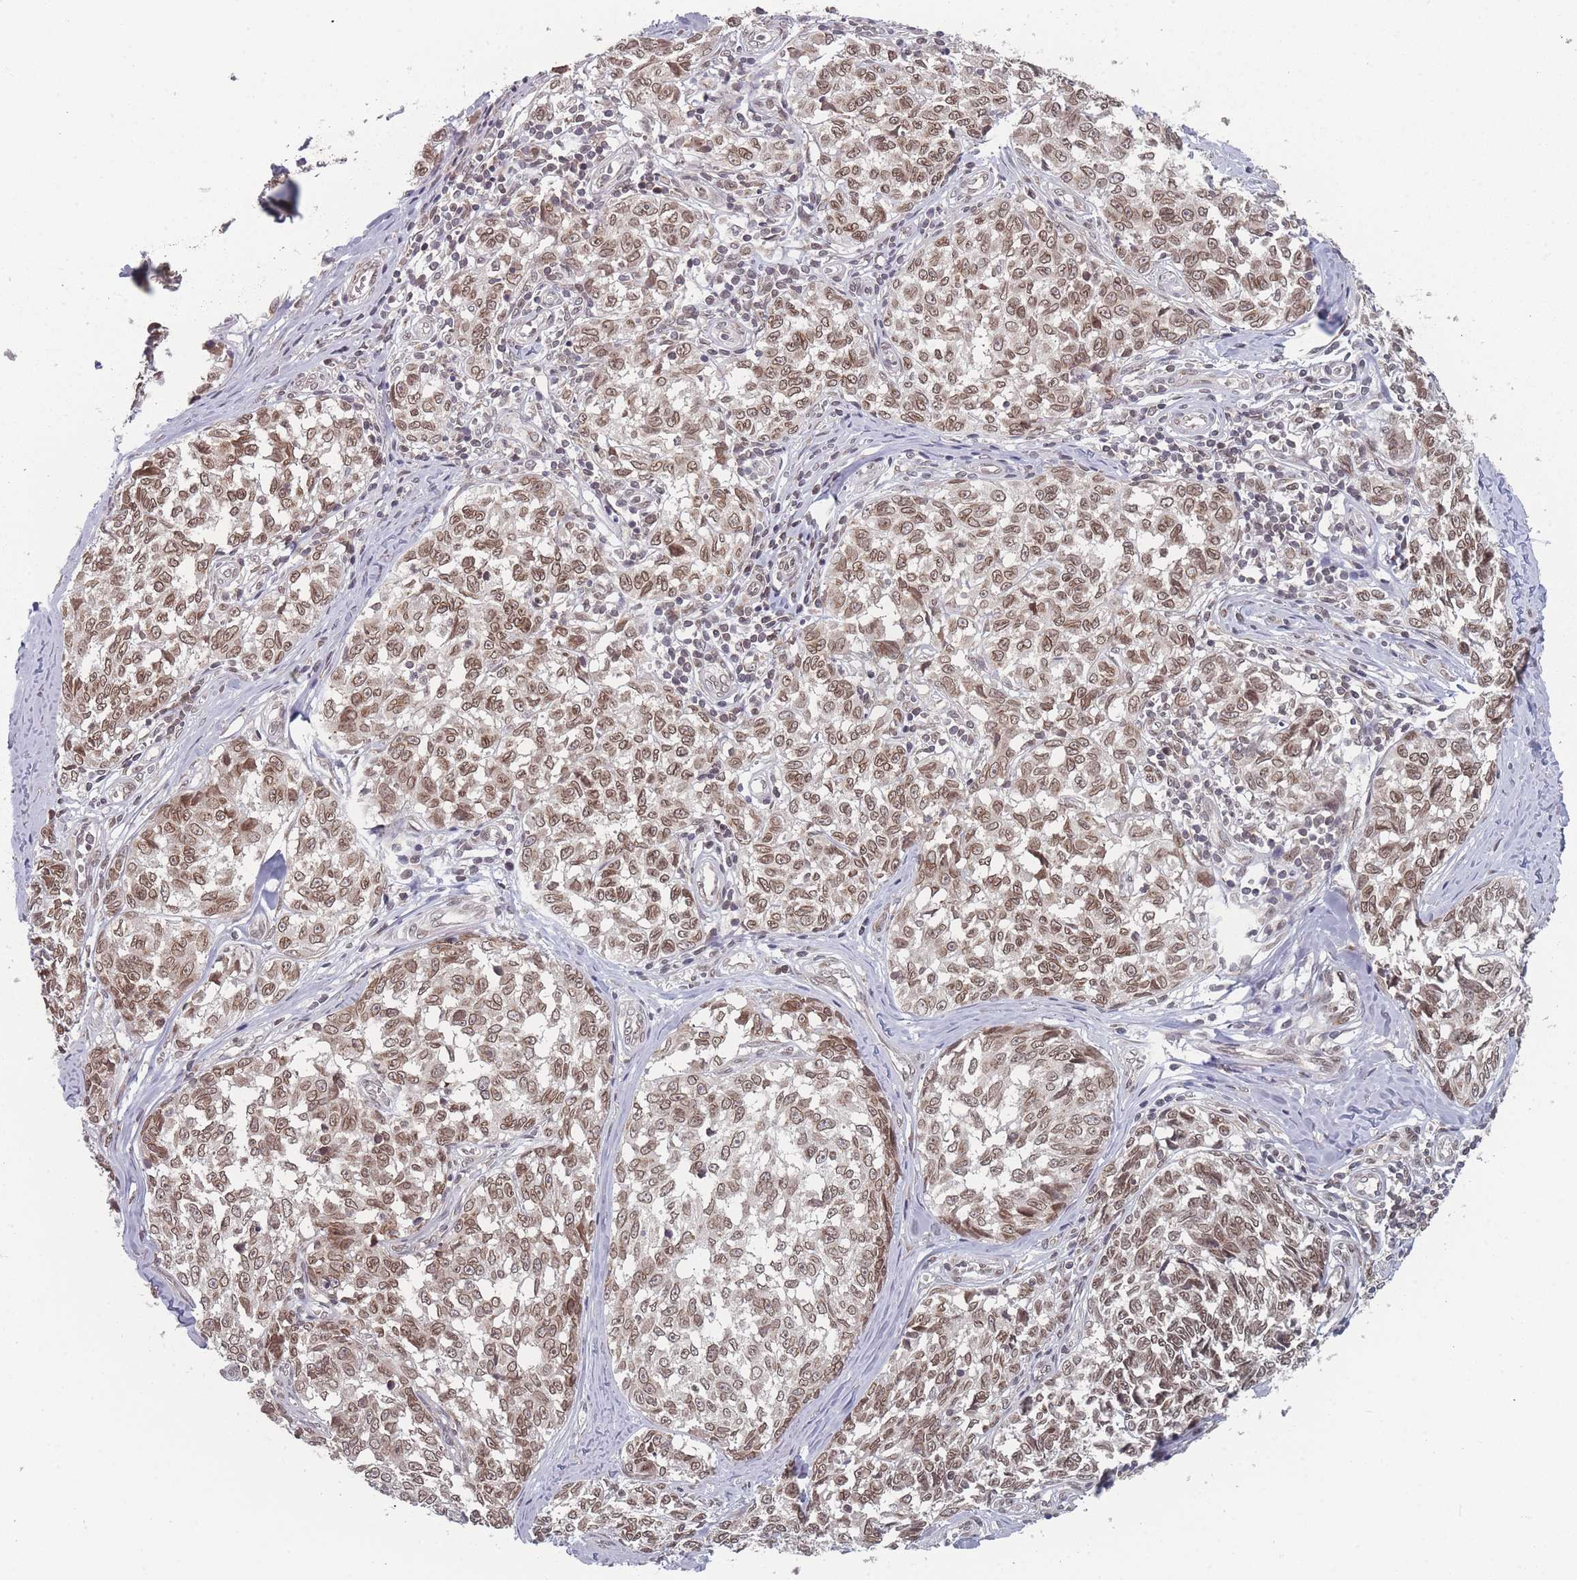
{"staining": {"intensity": "moderate", "quantity": ">75%", "location": "cytoplasmic/membranous,nuclear"}, "tissue": "melanoma", "cell_type": "Tumor cells", "image_type": "cancer", "snomed": [{"axis": "morphology", "description": "Normal tissue, NOS"}, {"axis": "morphology", "description": "Malignant melanoma, NOS"}, {"axis": "topography", "description": "Skin"}], "caption": "Immunohistochemical staining of human malignant melanoma exhibits medium levels of moderate cytoplasmic/membranous and nuclear protein positivity in approximately >75% of tumor cells.", "gene": "TBC1D25", "patient": {"sex": "female", "age": 64}}